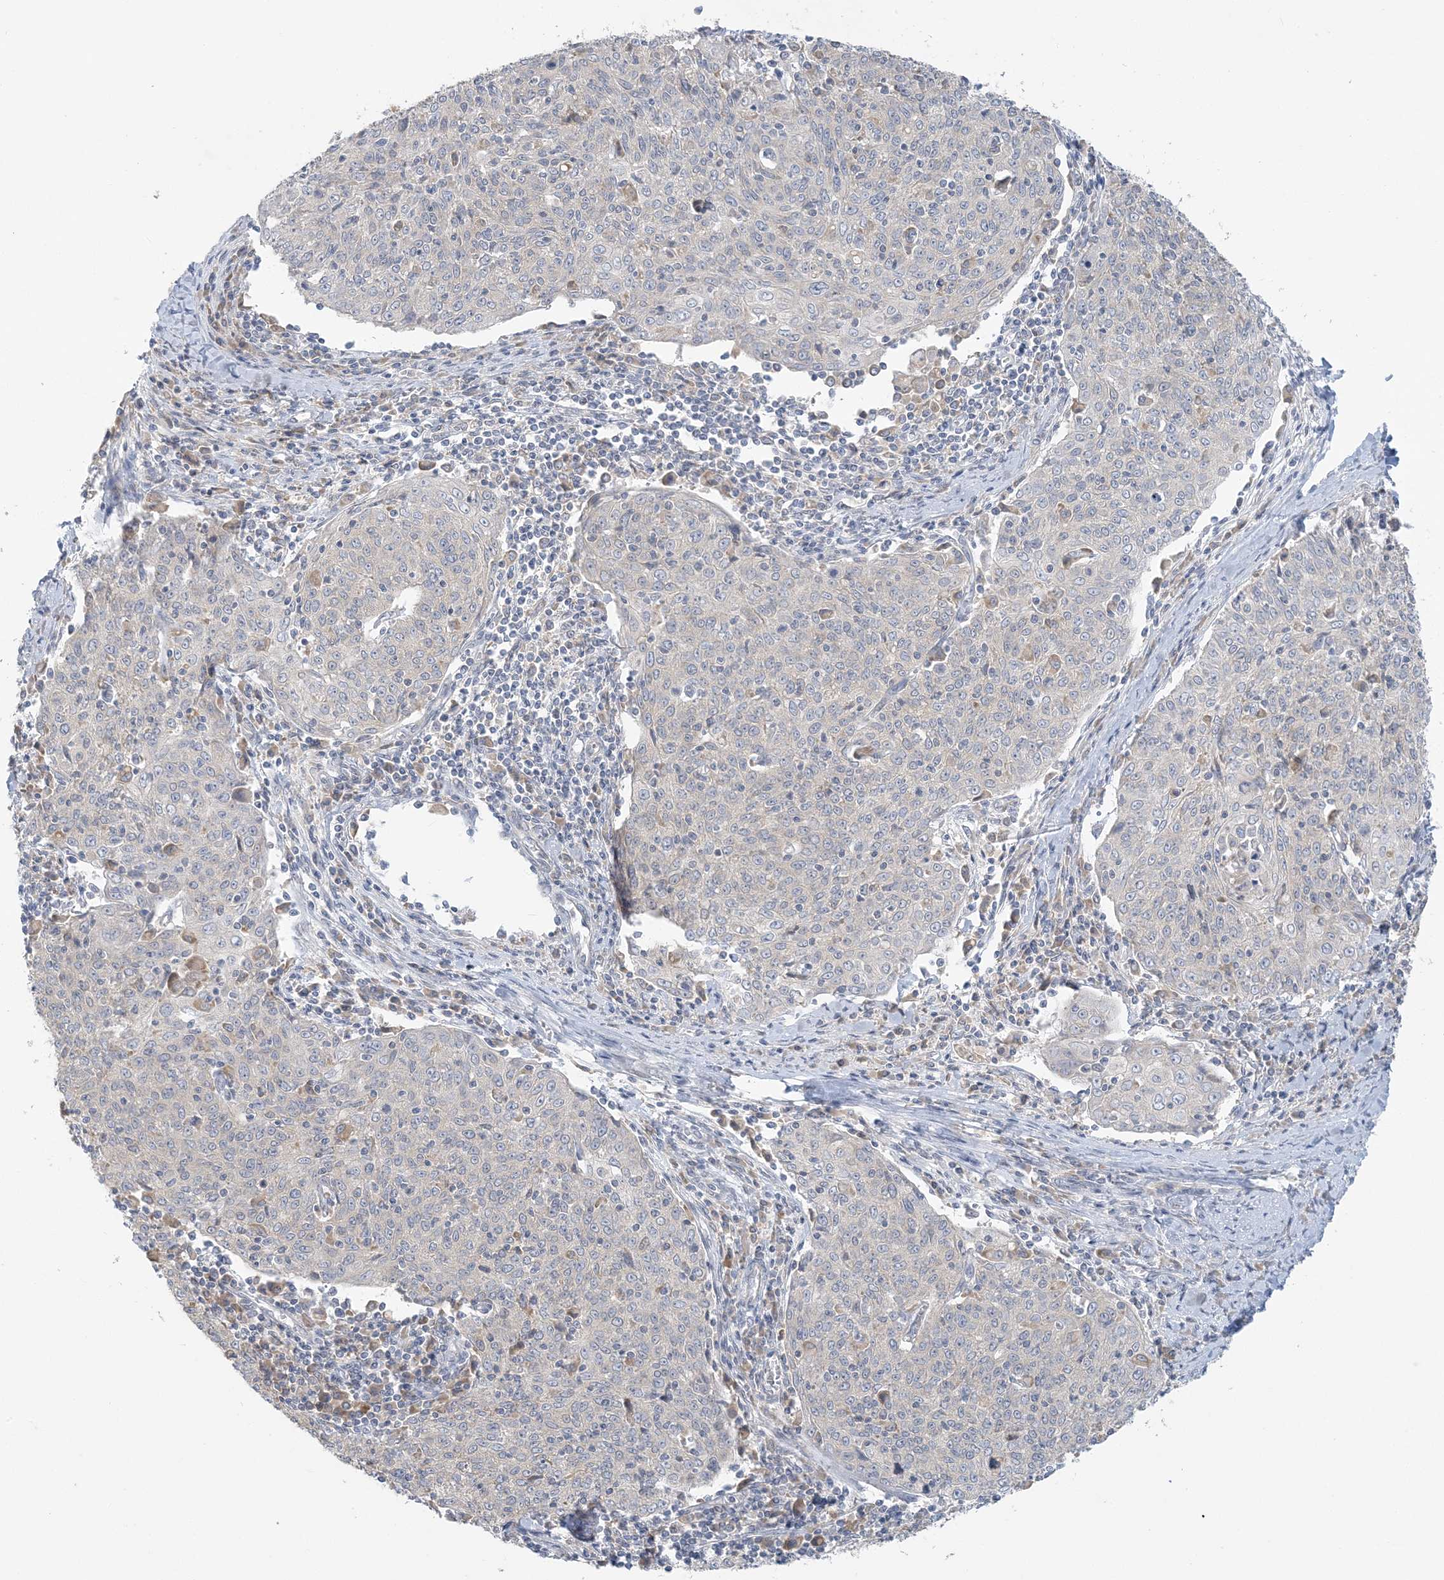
{"staining": {"intensity": "negative", "quantity": "none", "location": "none"}, "tissue": "cervical cancer", "cell_type": "Tumor cells", "image_type": "cancer", "snomed": [{"axis": "morphology", "description": "Squamous cell carcinoma, NOS"}, {"axis": "topography", "description": "Cervix"}], "caption": "Immunohistochemical staining of cervical squamous cell carcinoma reveals no significant expression in tumor cells.", "gene": "EEFSEC", "patient": {"sex": "female", "age": 48}}